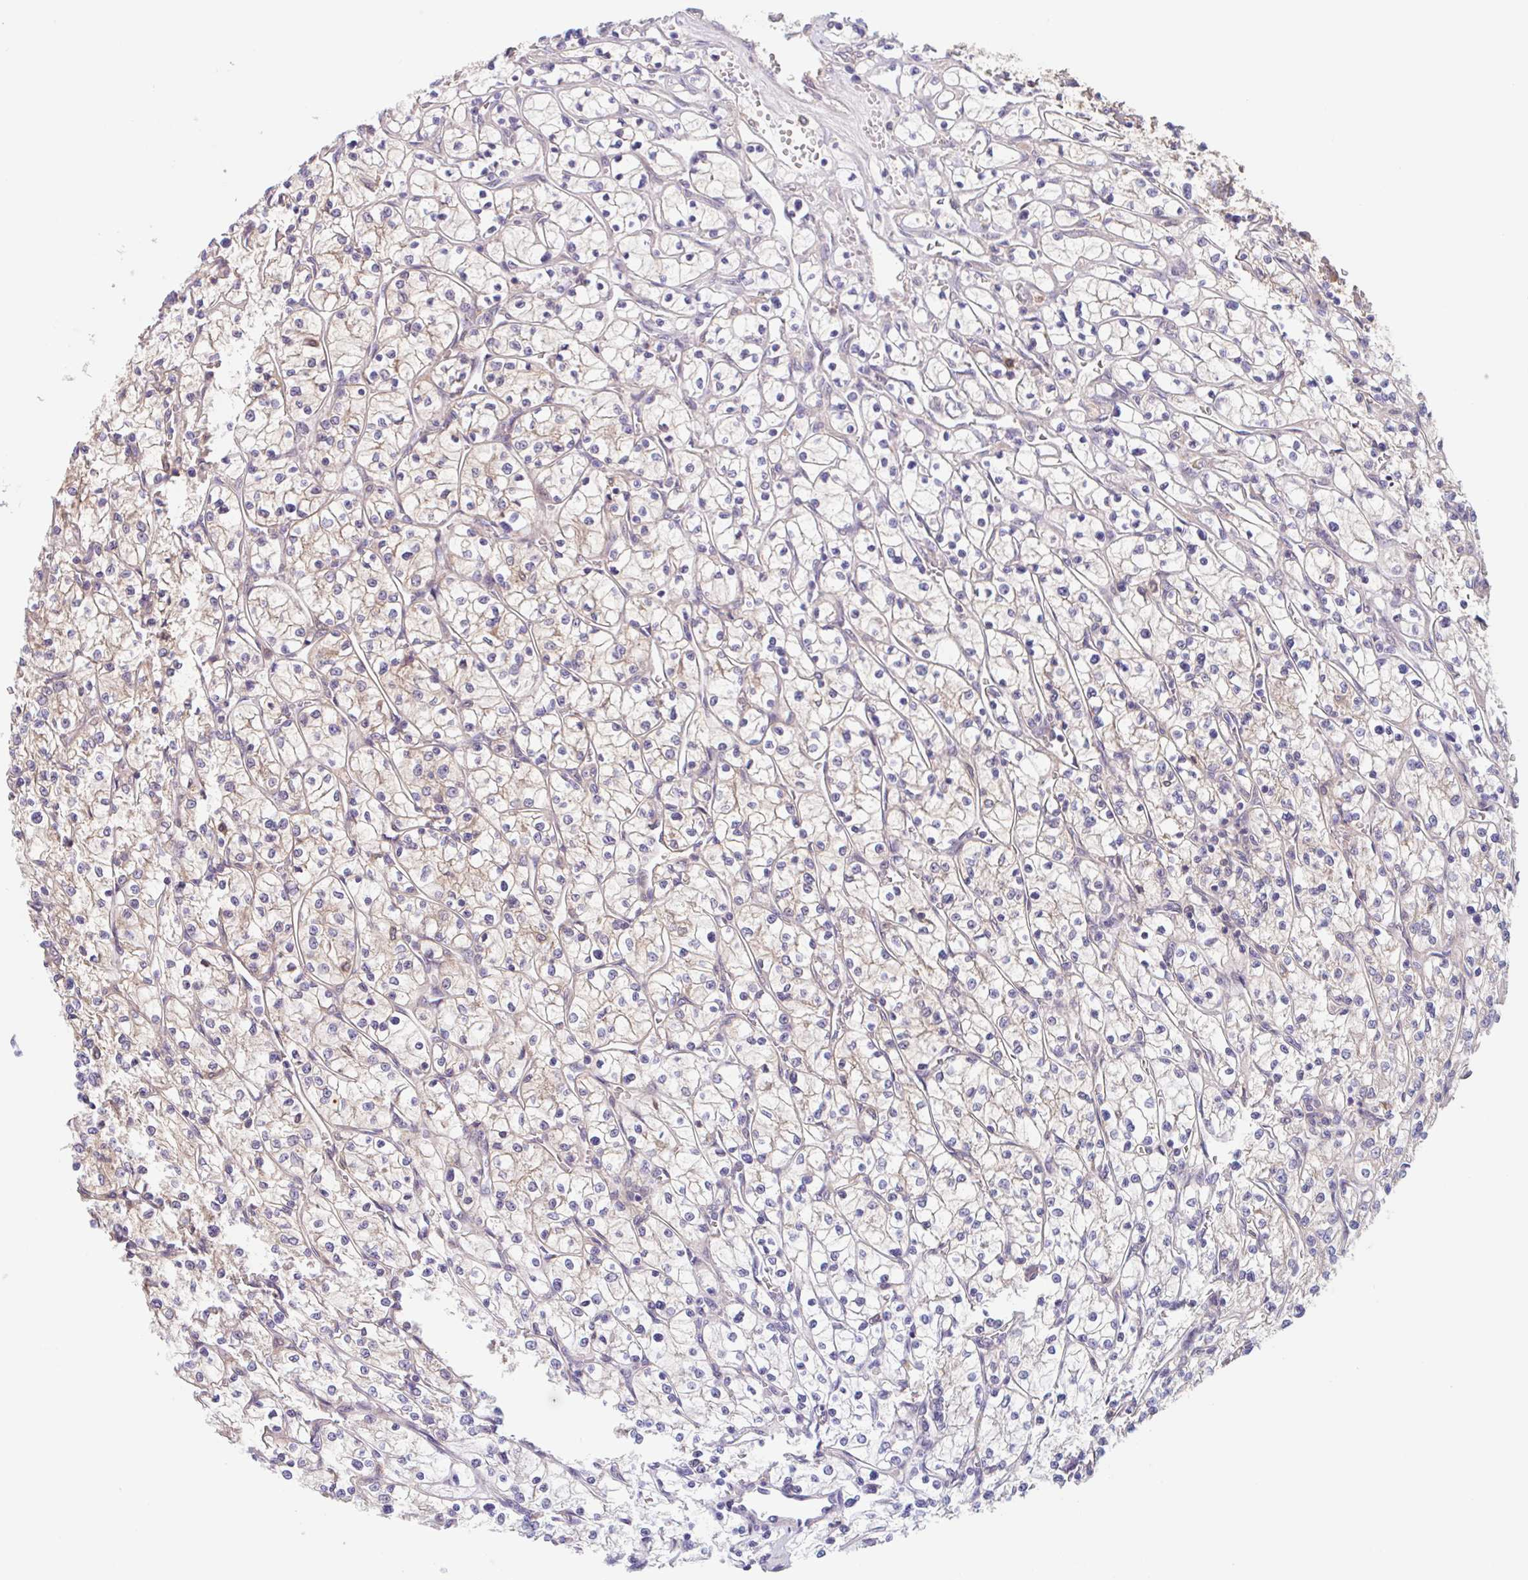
{"staining": {"intensity": "weak", "quantity": "<25%", "location": "cytoplasmic/membranous"}, "tissue": "renal cancer", "cell_type": "Tumor cells", "image_type": "cancer", "snomed": [{"axis": "morphology", "description": "Adenocarcinoma, NOS"}, {"axis": "topography", "description": "Kidney"}], "caption": "Immunohistochemistry histopathology image of adenocarcinoma (renal) stained for a protein (brown), which demonstrates no positivity in tumor cells.", "gene": "TMEM86A", "patient": {"sex": "female", "age": 64}}